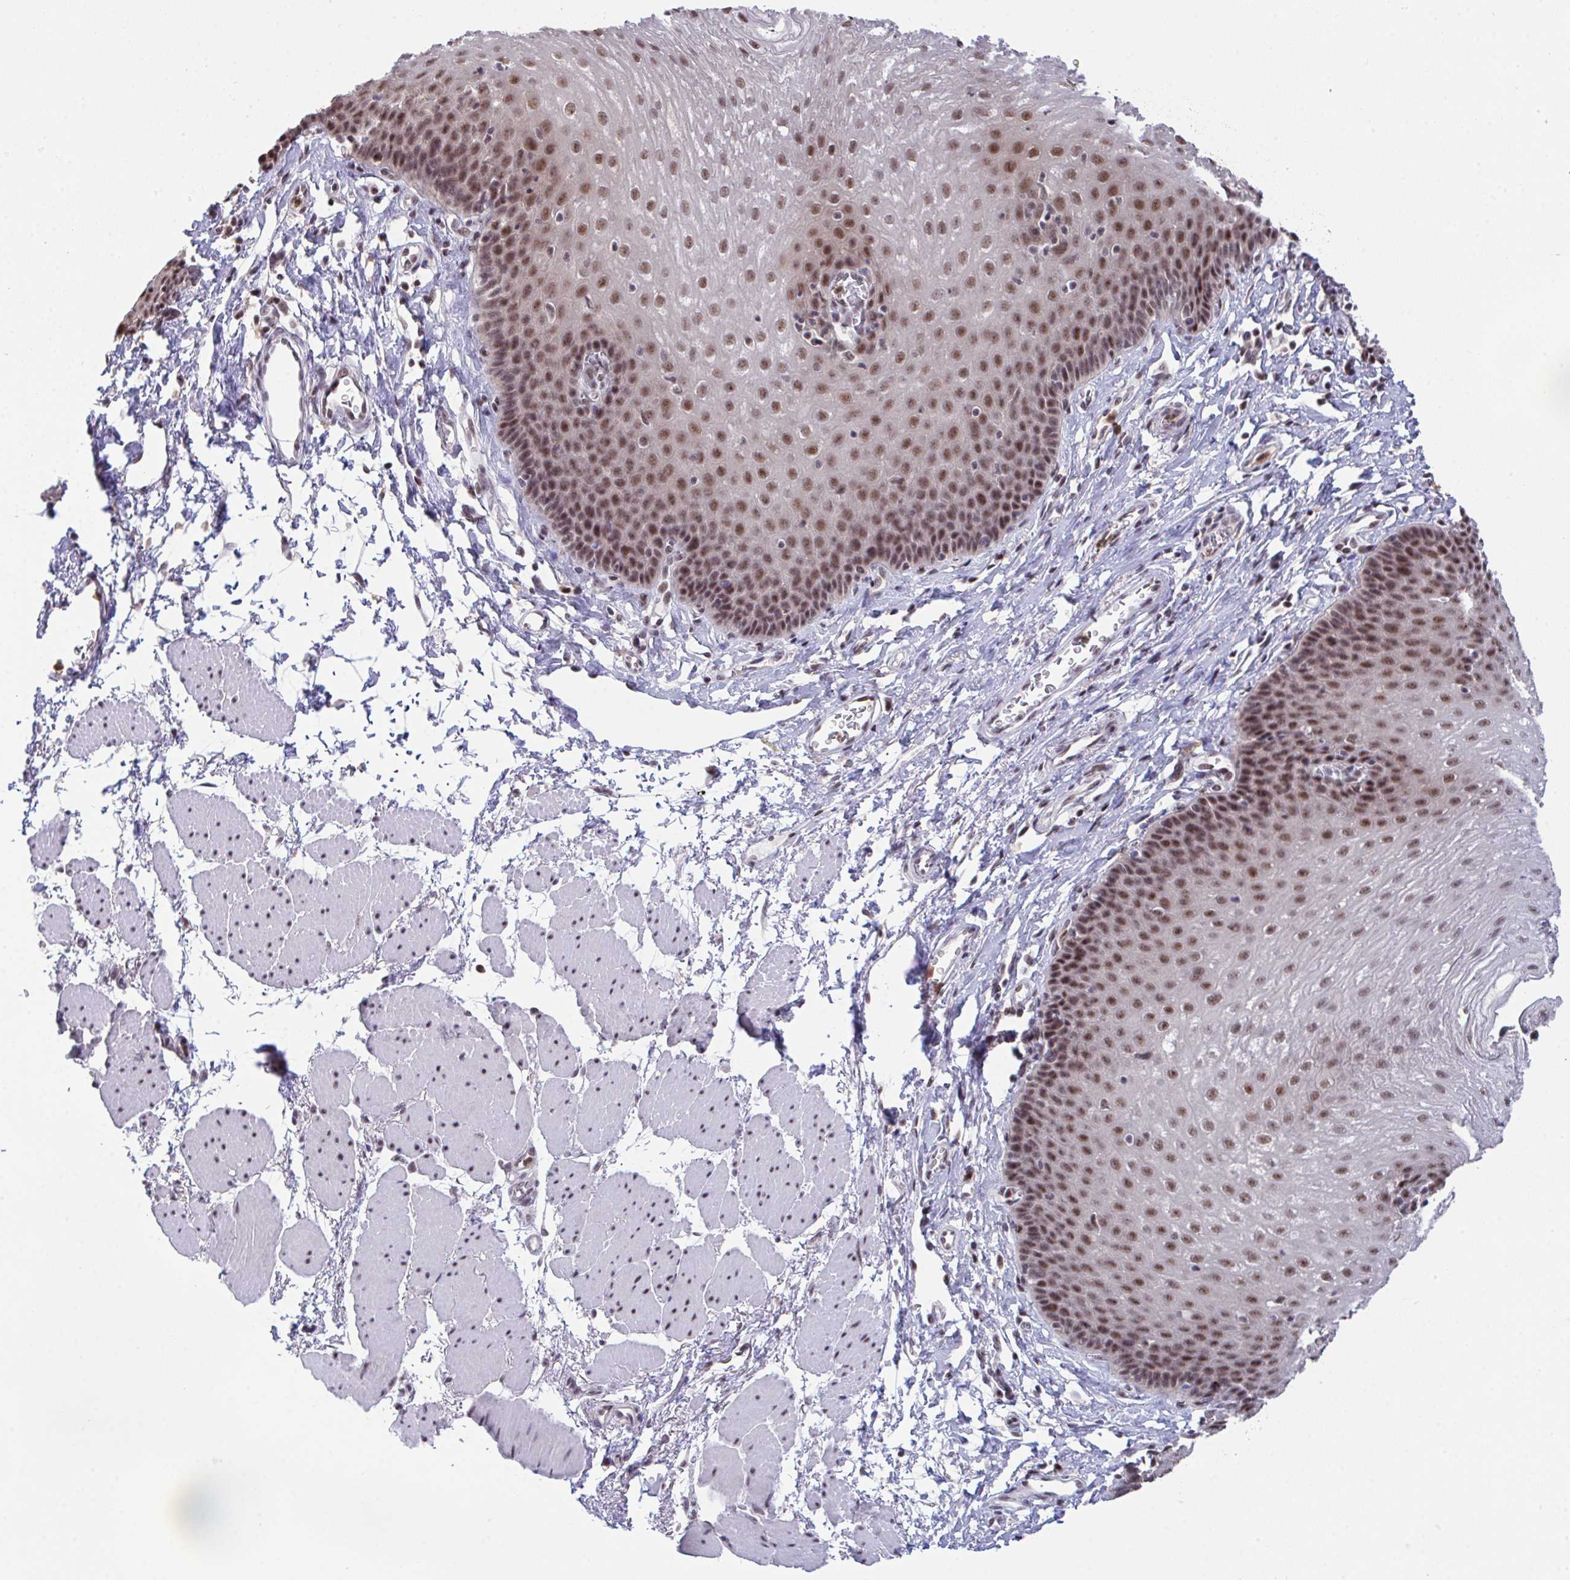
{"staining": {"intensity": "moderate", "quantity": ">75%", "location": "nuclear"}, "tissue": "esophagus", "cell_type": "Squamous epithelial cells", "image_type": "normal", "snomed": [{"axis": "morphology", "description": "Normal tissue, NOS"}, {"axis": "topography", "description": "Esophagus"}], "caption": "A high-resolution histopathology image shows immunohistochemistry (IHC) staining of benign esophagus, which demonstrates moderate nuclear staining in about >75% of squamous epithelial cells.", "gene": "OR6K3", "patient": {"sex": "female", "age": 81}}